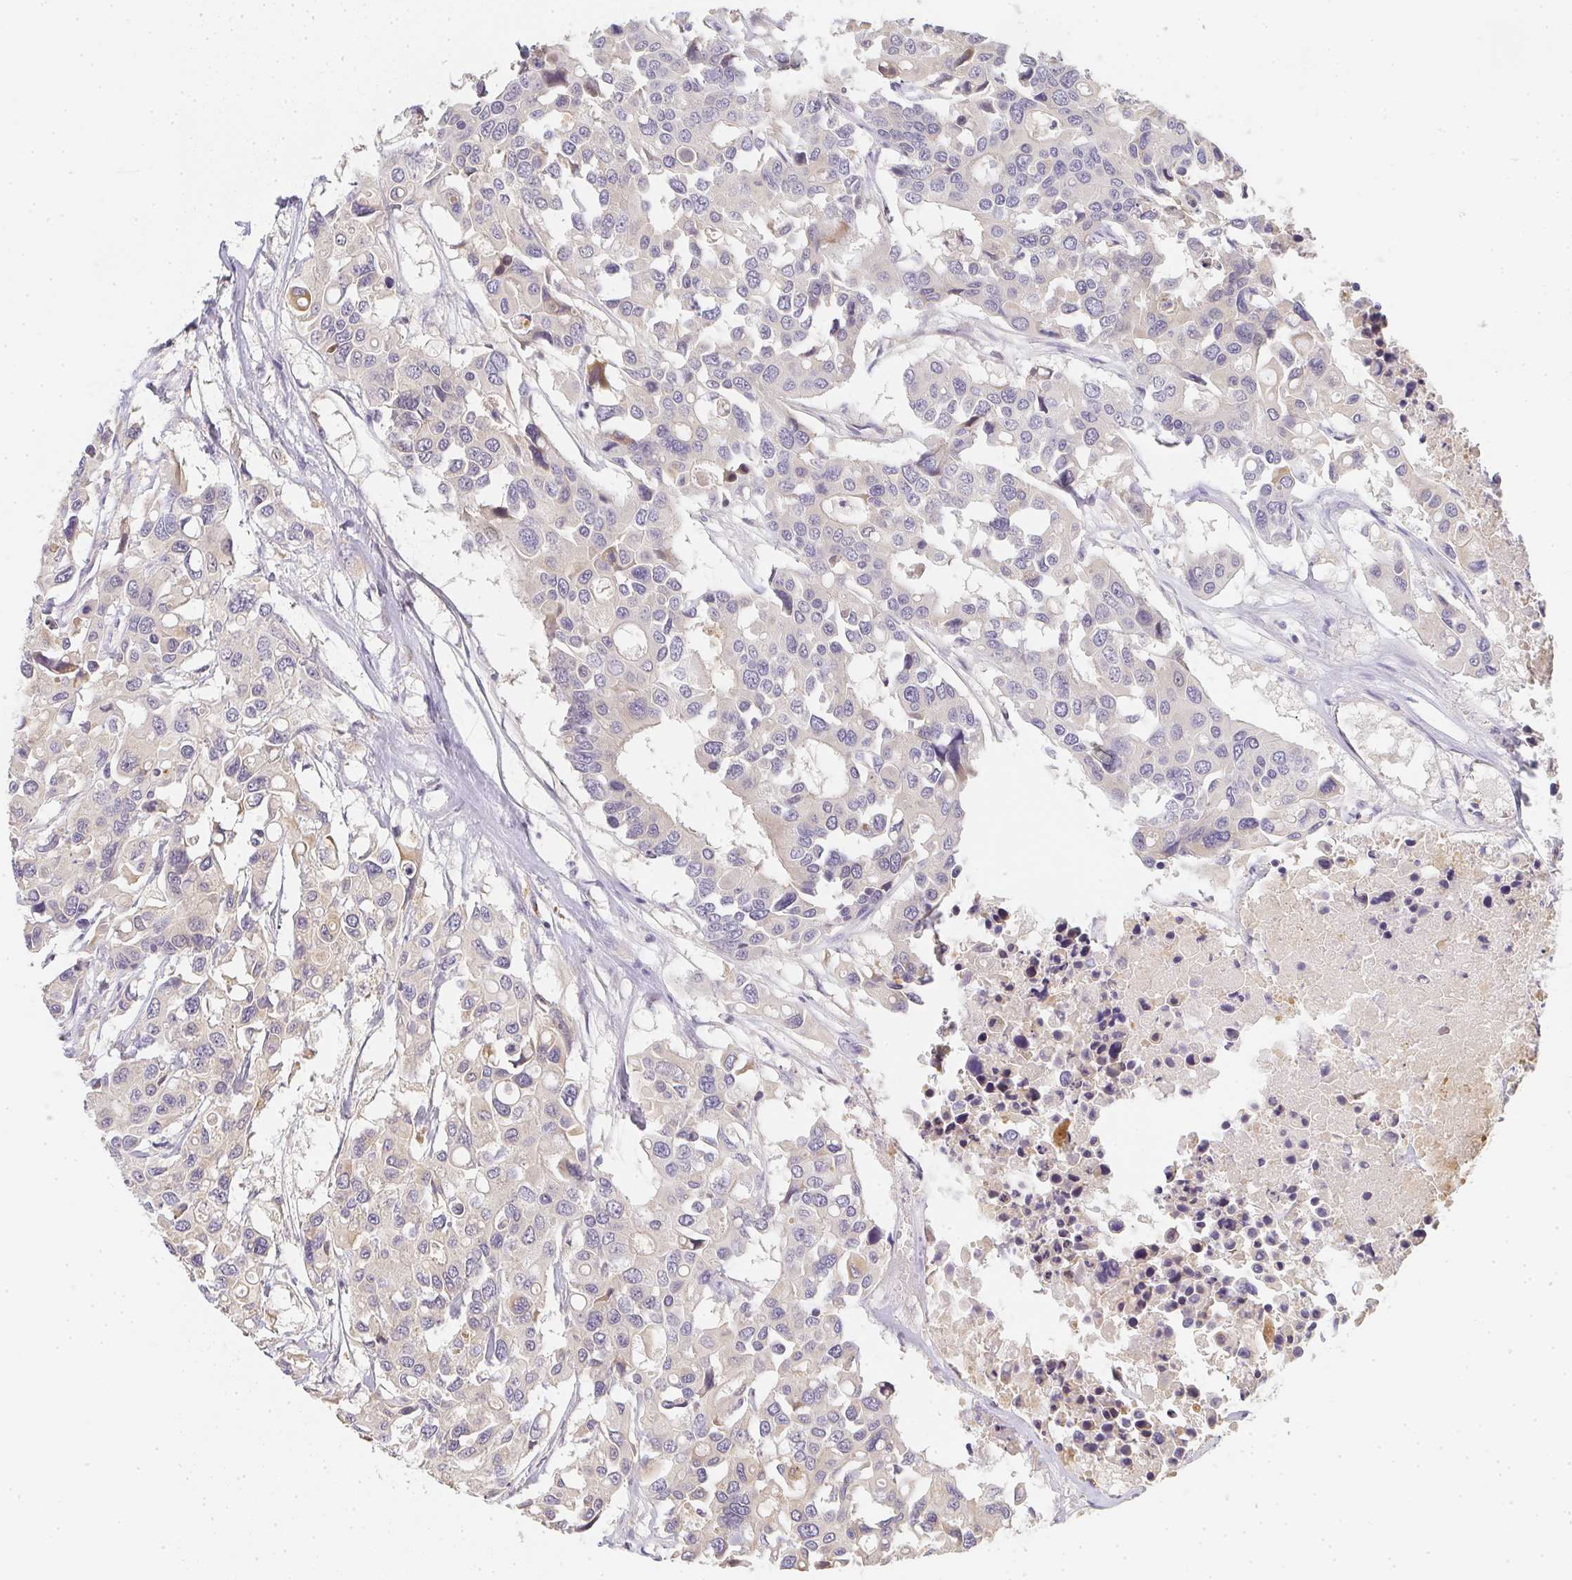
{"staining": {"intensity": "weak", "quantity": "<25%", "location": "cytoplasmic/membranous"}, "tissue": "colorectal cancer", "cell_type": "Tumor cells", "image_type": "cancer", "snomed": [{"axis": "morphology", "description": "Adenocarcinoma, NOS"}, {"axis": "topography", "description": "Colon"}], "caption": "The IHC micrograph has no significant expression in tumor cells of colorectal cancer (adenocarcinoma) tissue.", "gene": "SLC35B3", "patient": {"sex": "male", "age": 77}}